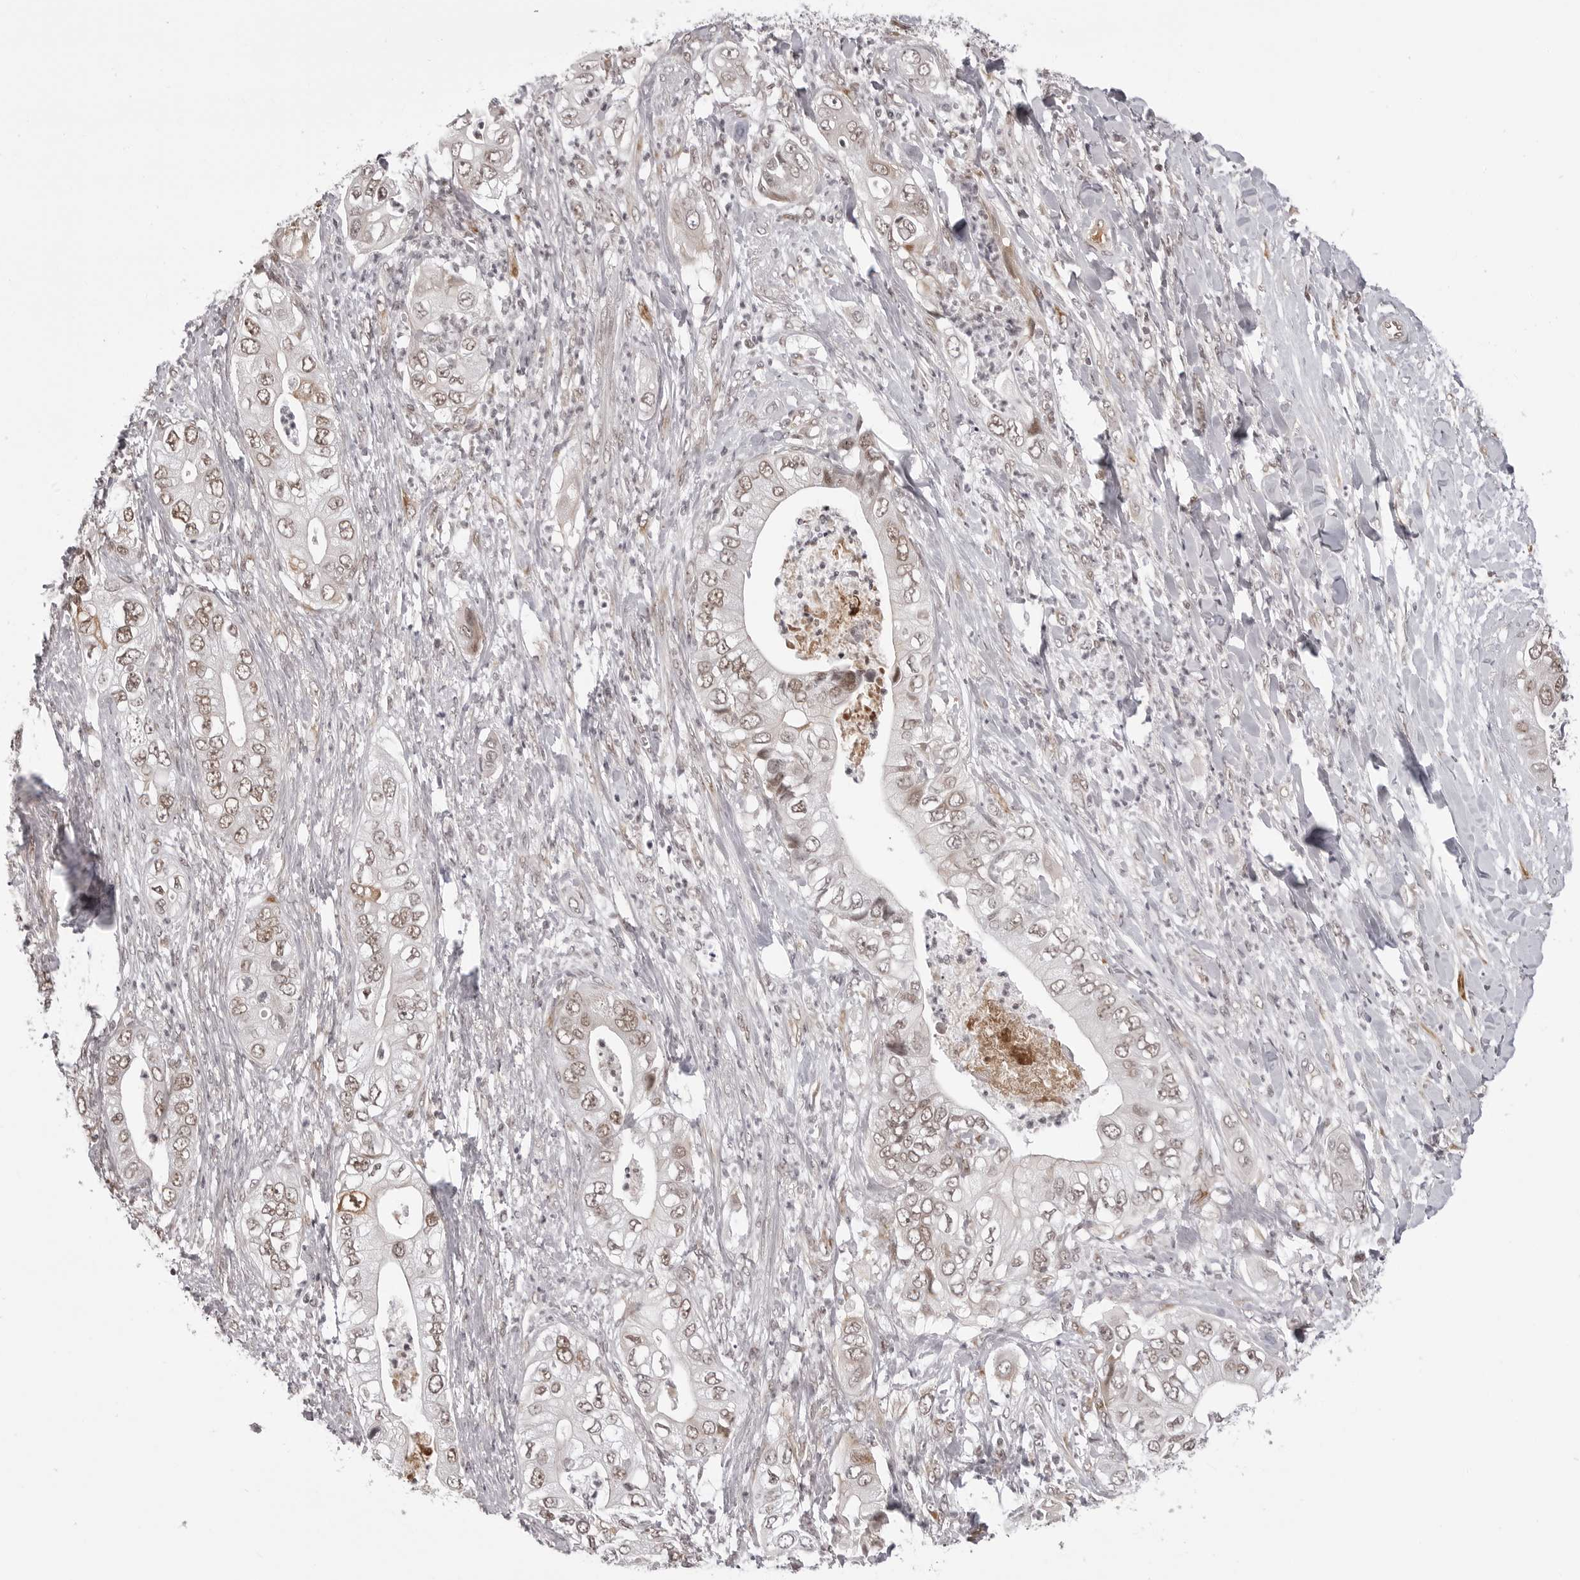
{"staining": {"intensity": "moderate", "quantity": ">75%", "location": "nuclear"}, "tissue": "pancreatic cancer", "cell_type": "Tumor cells", "image_type": "cancer", "snomed": [{"axis": "morphology", "description": "Adenocarcinoma, NOS"}, {"axis": "topography", "description": "Pancreas"}], "caption": "IHC micrograph of human pancreatic cancer stained for a protein (brown), which shows medium levels of moderate nuclear expression in approximately >75% of tumor cells.", "gene": "PHF3", "patient": {"sex": "female", "age": 78}}